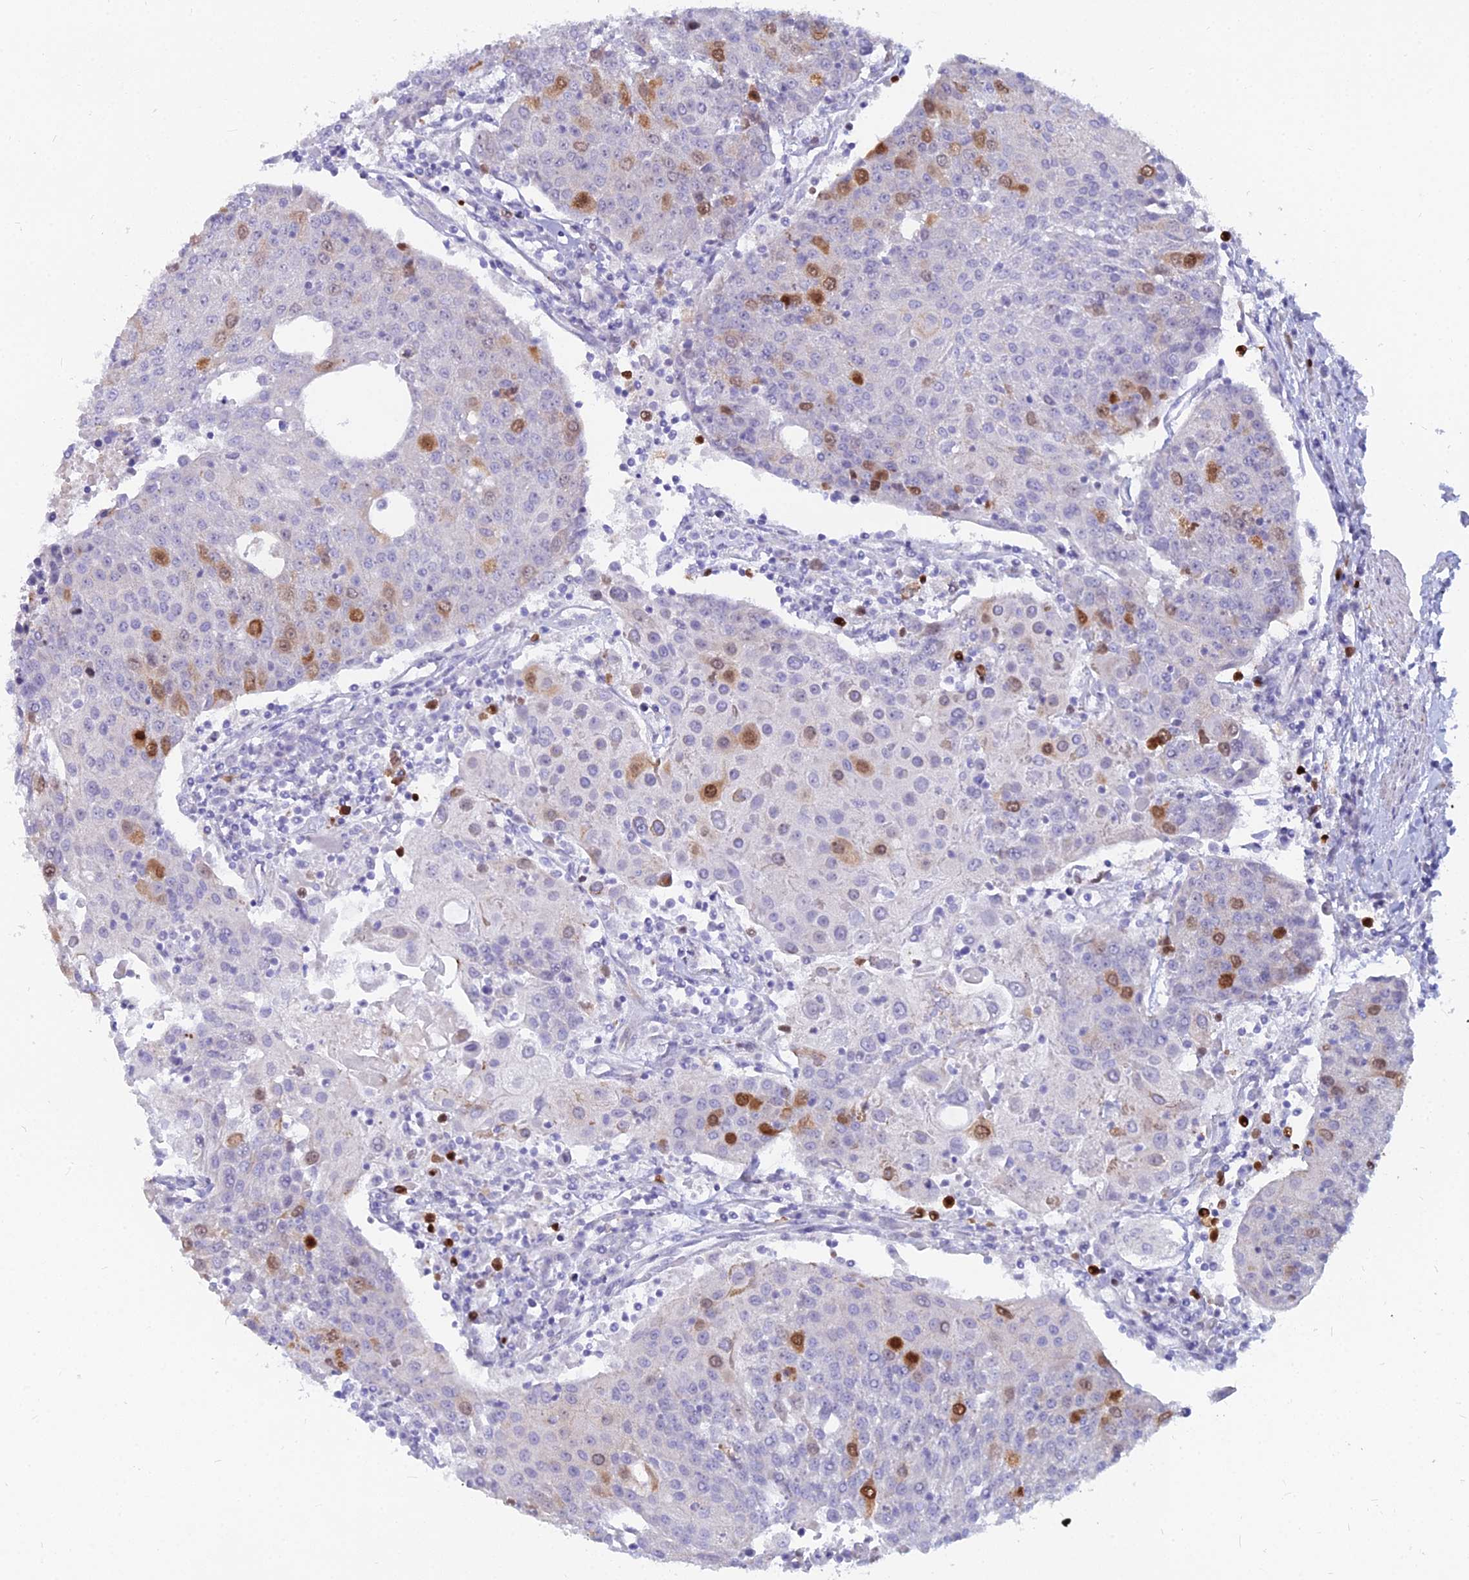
{"staining": {"intensity": "strong", "quantity": "<25%", "location": "nuclear"}, "tissue": "urothelial cancer", "cell_type": "Tumor cells", "image_type": "cancer", "snomed": [{"axis": "morphology", "description": "Urothelial carcinoma, High grade"}, {"axis": "topography", "description": "Urinary bladder"}], "caption": "Urothelial carcinoma (high-grade) stained with a protein marker displays strong staining in tumor cells.", "gene": "NUSAP1", "patient": {"sex": "female", "age": 85}}